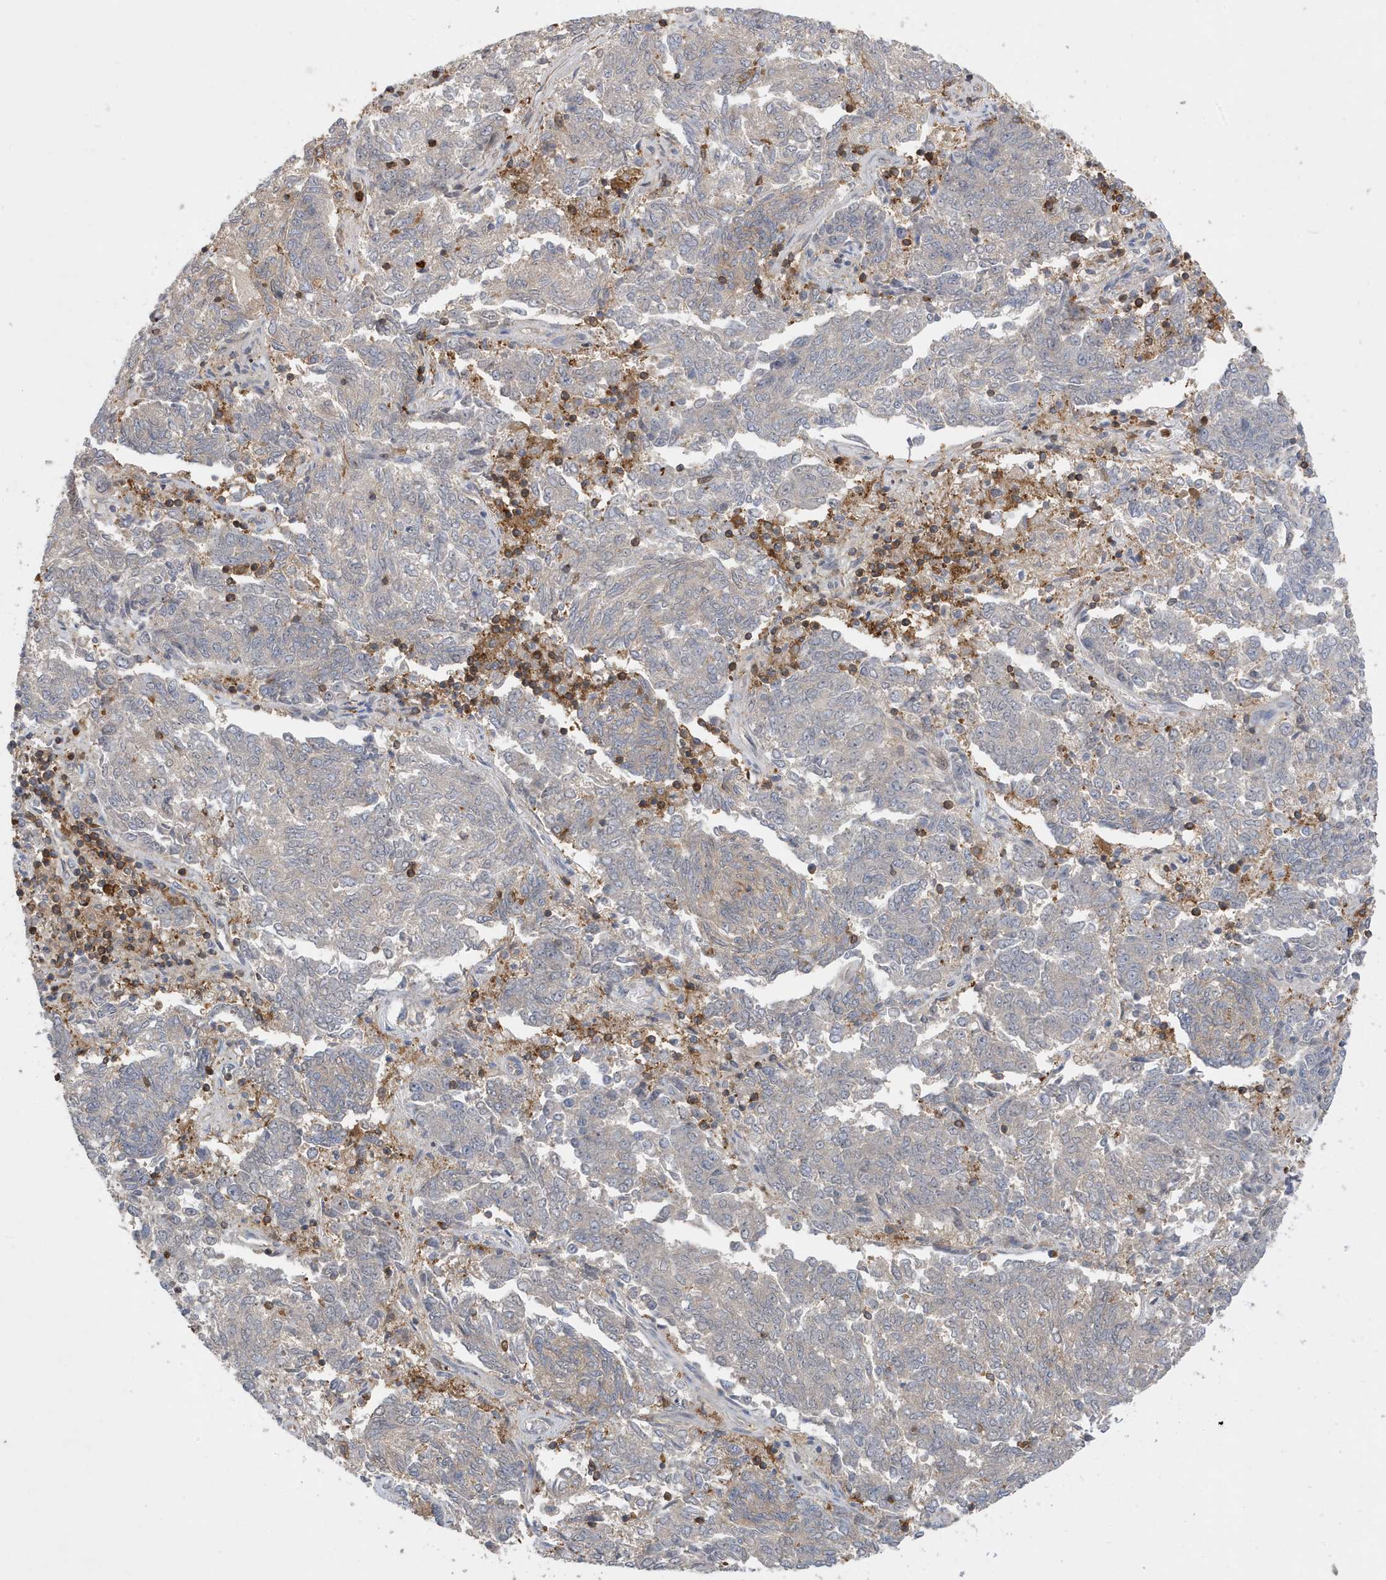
{"staining": {"intensity": "negative", "quantity": "none", "location": "none"}, "tissue": "endometrial cancer", "cell_type": "Tumor cells", "image_type": "cancer", "snomed": [{"axis": "morphology", "description": "Adenocarcinoma, NOS"}, {"axis": "topography", "description": "Endometrium"}], "caption": "This image is of endometrial adenocarcinoma stained with immunohistochemistry to label a protein in brown with the nuclei are counter-stained blue. There is no positivity in tumor cells. (DAB (3,3'-diaminobenzidine) immunohistochemistry (IHC) with hematoxylin counter stain).", "gene": "LAPTM4A", "patient": {"sex": "female", "age": 80}}